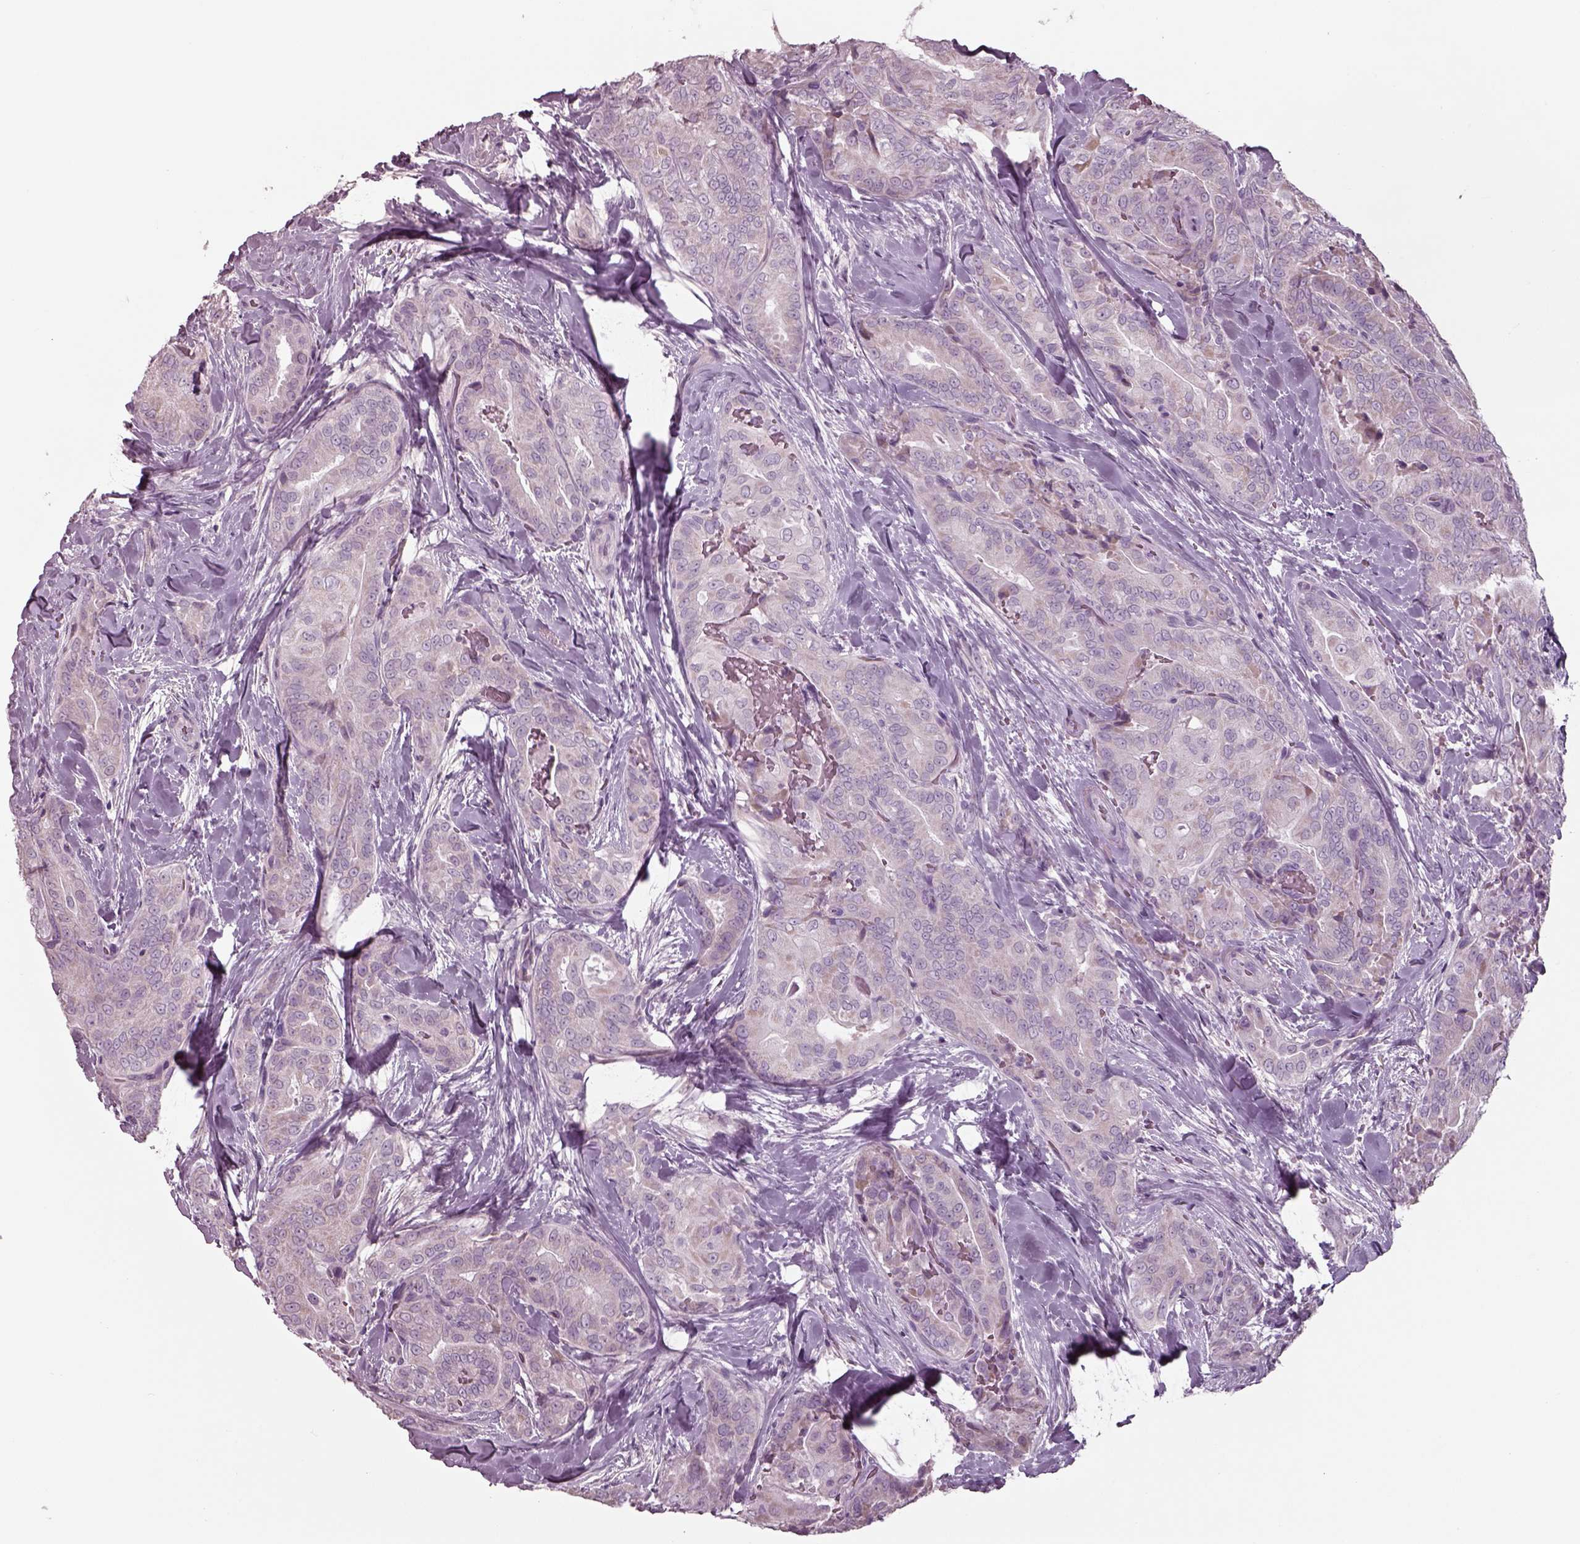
{"staining": {"intensity": "negative", "quantity": "none", "location": "none"}, "tissue": "thyroid cancer", "cell_type": "Tumor cells", "image_type": "cancer", "snomed": [{"axis": "morphology", "description": "Papillary adenocarcinoma, NOS"}, {"axis": "topography", "description": "Thyroid gland"}], "caption": "This is a histopathology image of immunohistochemistry (IHC) staining of papillary adenocarcinoma (thyroid), which shows no expression in tumor cells.", "gene": "SEPTIN14", "patient": {"sex": "male", "age": 61}}